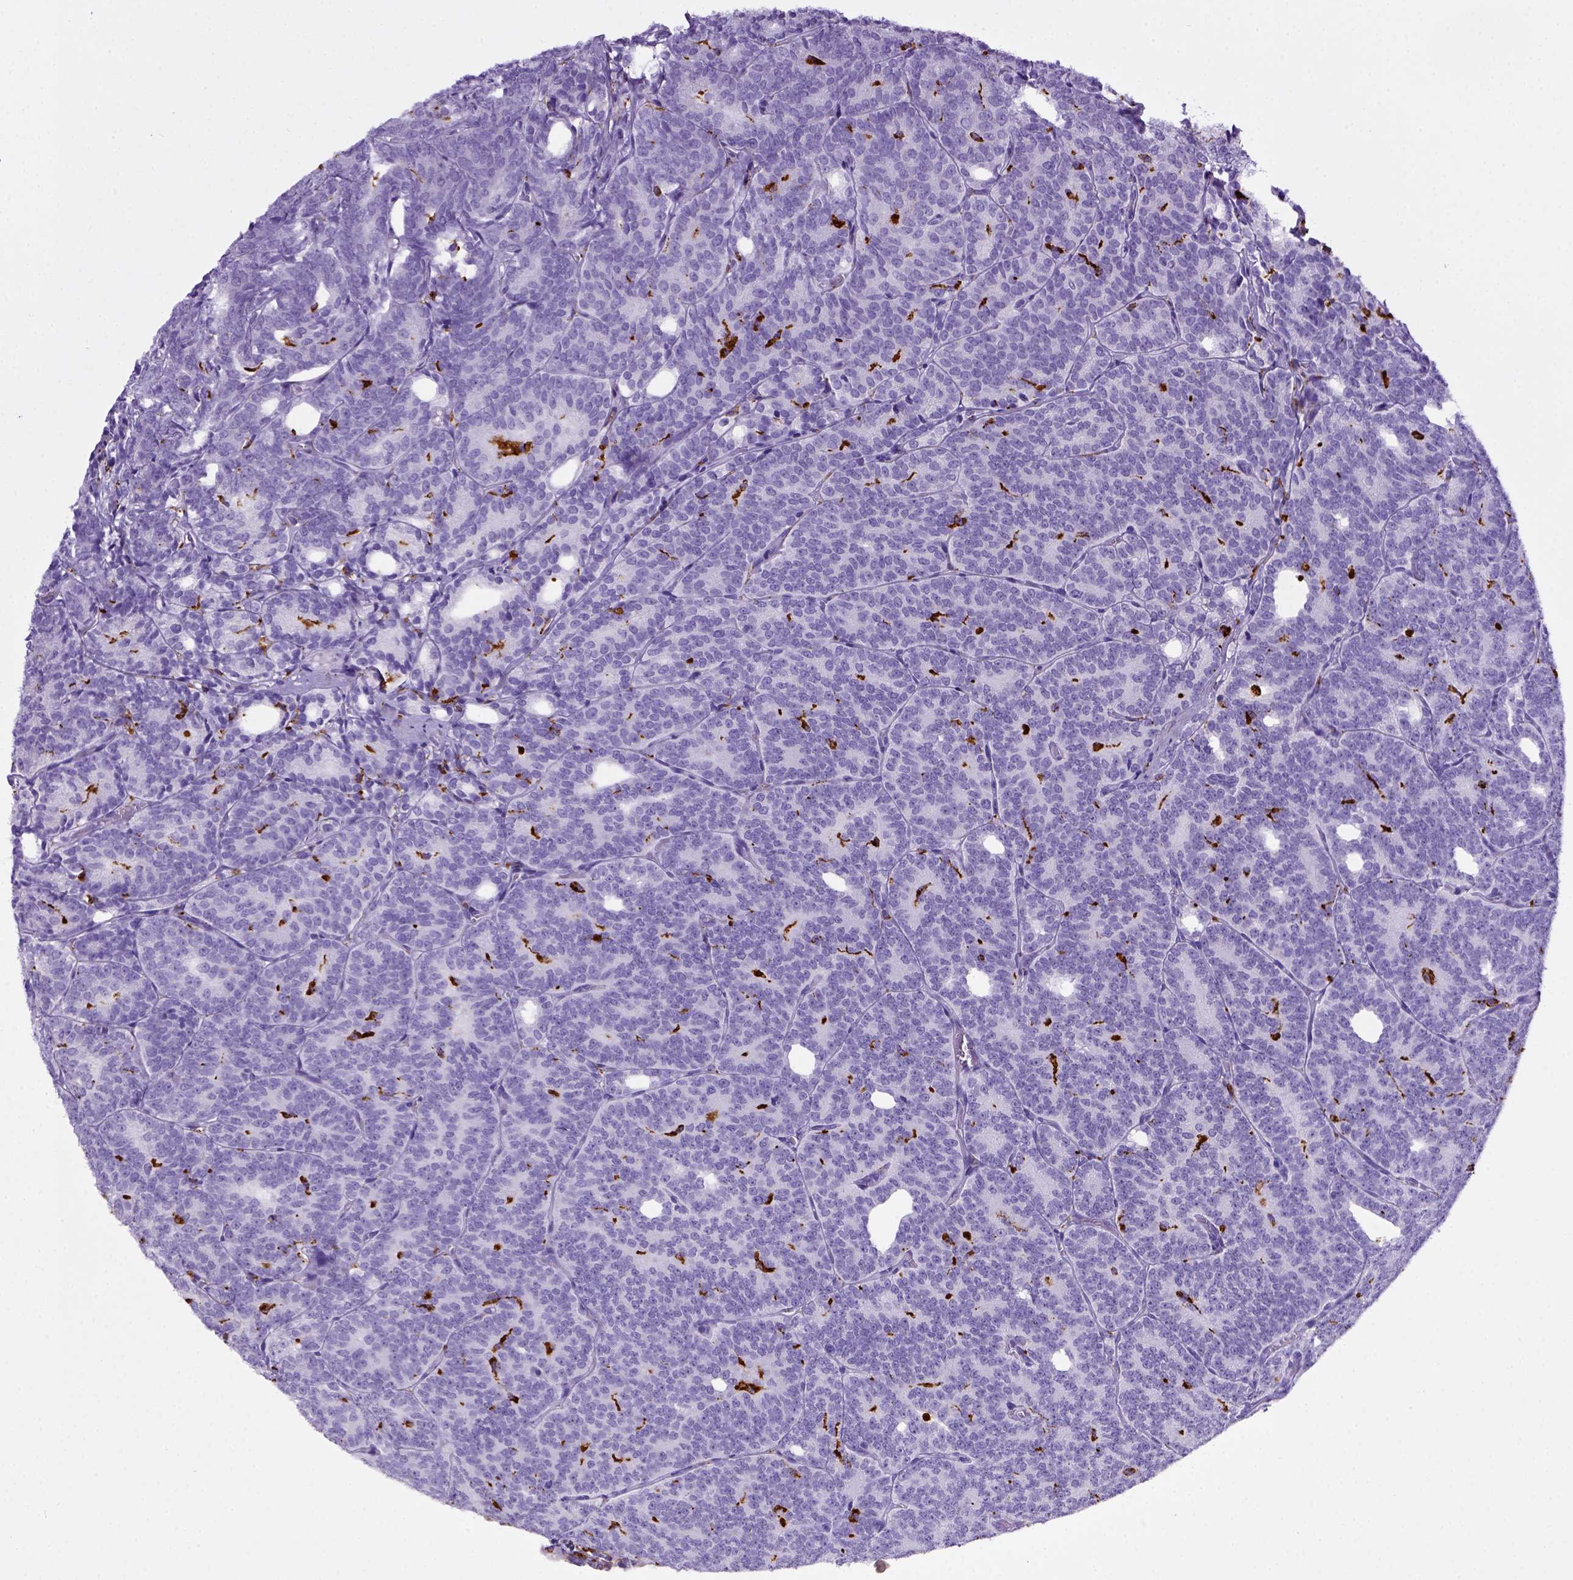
{"staining": {"intensity": "negative", "quantity": "none", "location": "none"}, "tissue": "prostate cancer", "cell_type": "Tumor cells", "image_type": "cancer", "snomed": [{"axis": "morphology", "description": "Adenocarcinoma, High grade"}, {"axis": "topography", "description": "Prostate"}], "caption": "An IHC photomicrograph of prostate cancer is shown. There is no staining in tumor cells of prostate cancer. (Stains: DAB (3,3'-diaminobenzidine) immunohistochemistry with hematoxylin counter stain, Microscopy: brightfield microscopy at high magnification).", "gene": "CD68", "patient": {"sex": "male", "age": 53}}